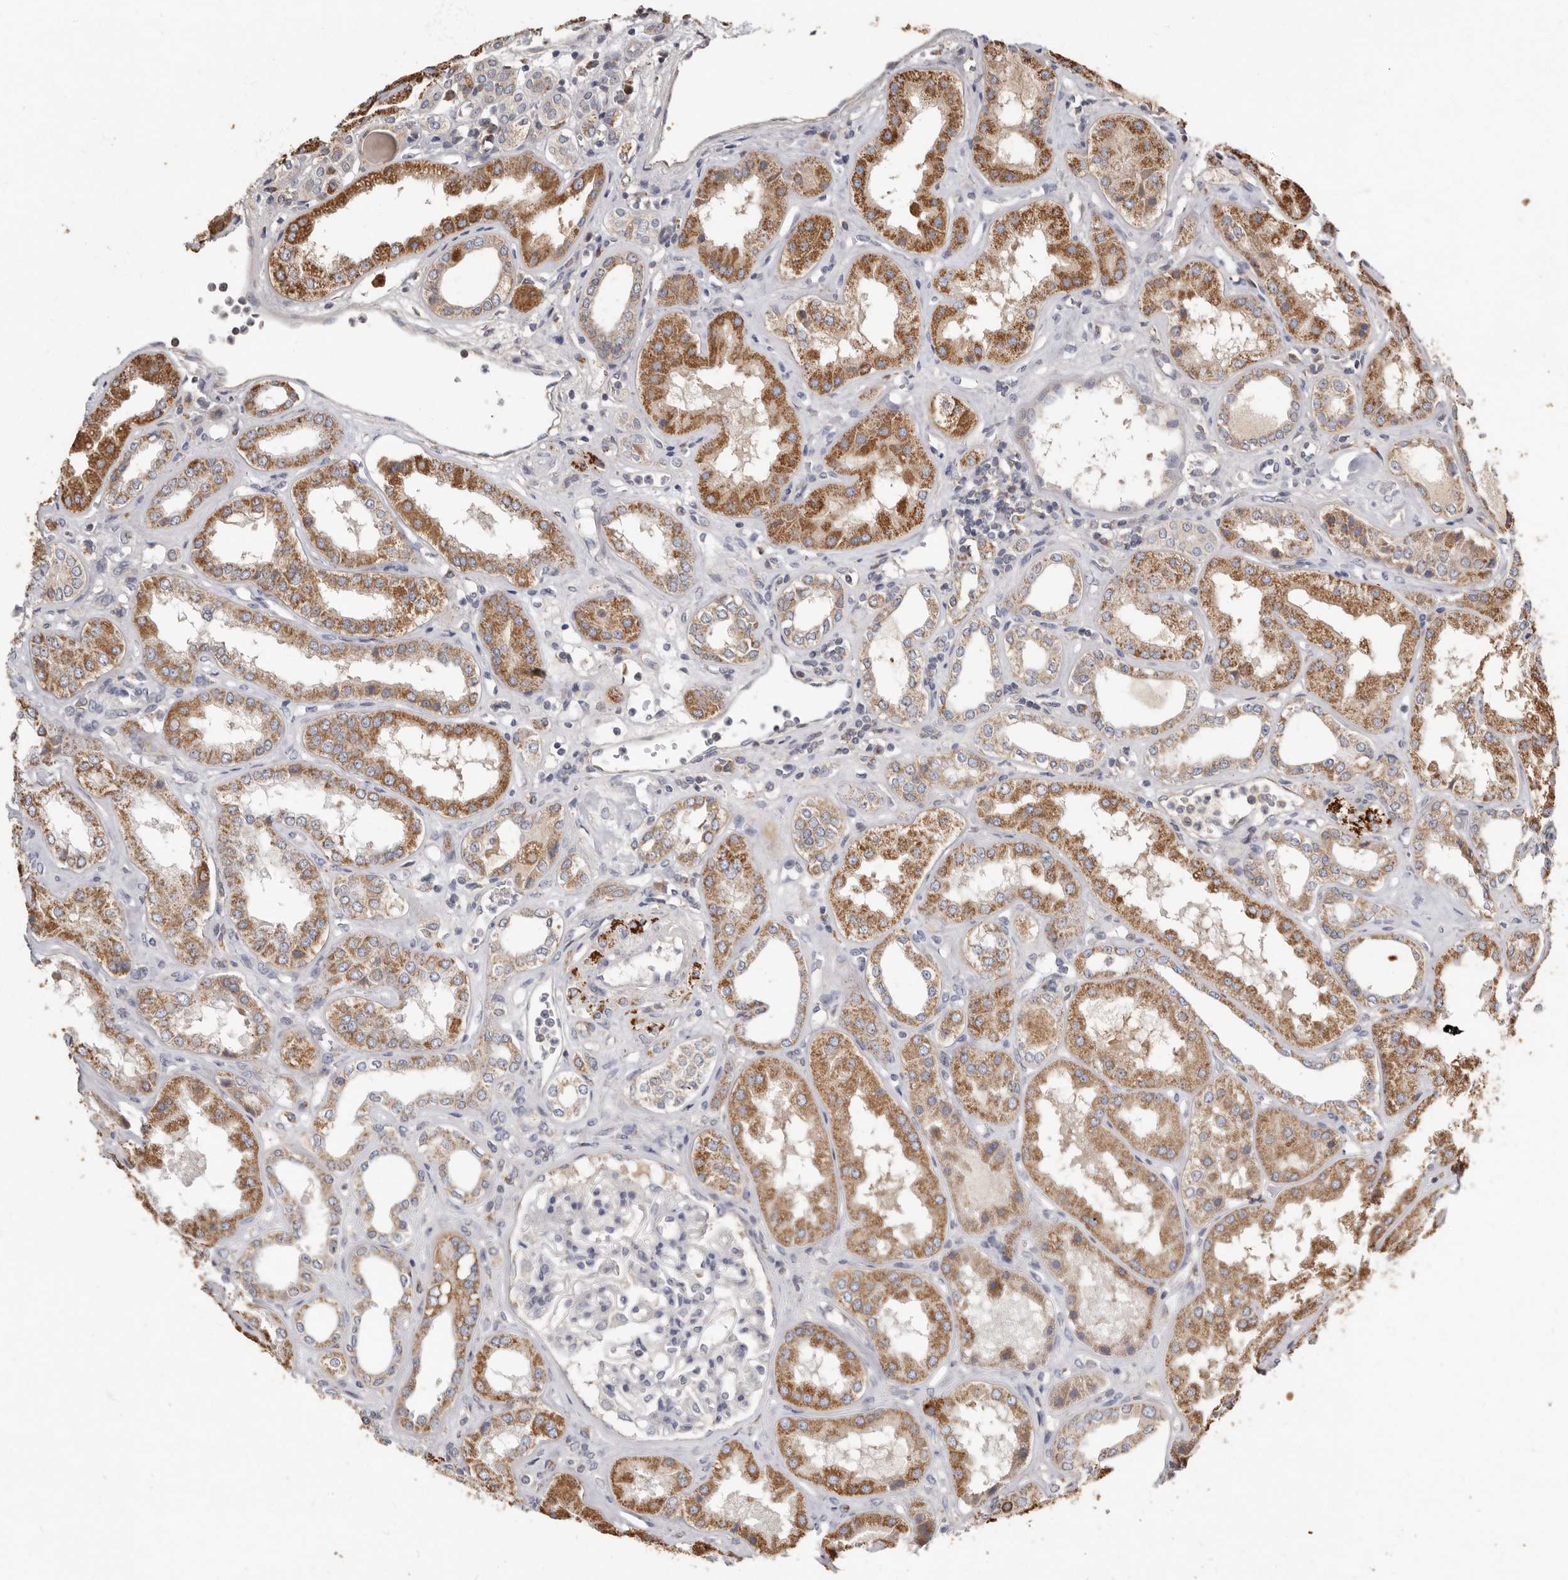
{"staining": {"intensity": "negative", "quantity": "none", "location": "none"}, "tissue": "kidney", "cell_type": "Cells in glomeruli", "image_type": "normal", "snomed": [{"axis": "morphology", "description": "Normal tissue, NOS"}, {"axis": "topography", "description": "Kidney"}], "caption": "Immunohistochemistry photomicrograph of normal kidney: human kidney stained with DAB shows no significant protein positivity in cells in glomeruli.", "gene": "KIF26B", "patient": {"sex": "female", "age": 56}}